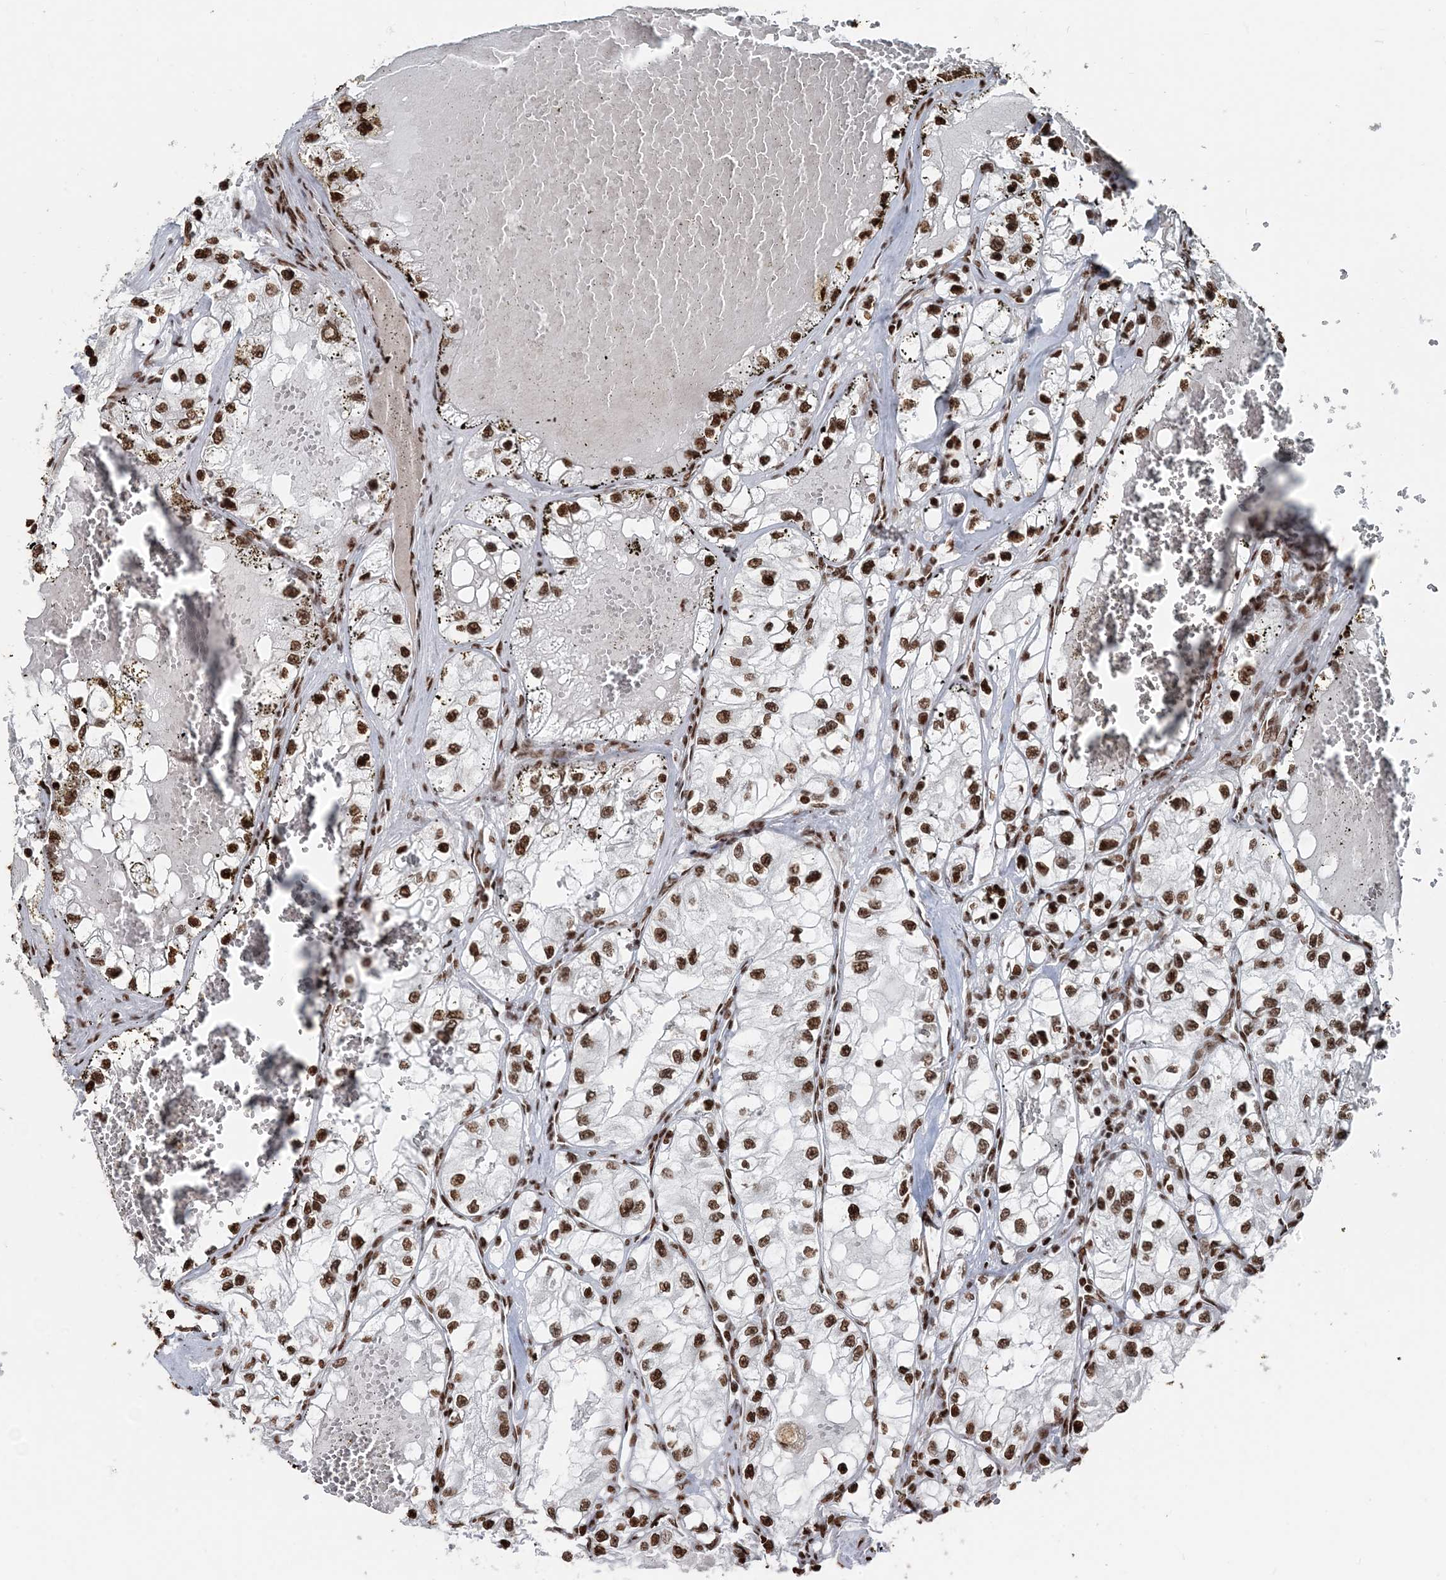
{"staining": {"intensity": "strong", "quantity": ">75%", "location": "nuclear"}, "tissue": "renal cancer", "cell_type": "Tumor cells", "image_type": "cancer", "snomed": [{"axis": "morphology", "description": "Adenocarcinoma, NOS"}, {"axis": "topography", "description": "Kidney"}], "caption": "Renal cancer (adenocarcinoma) stained for a protein reveals strong nuclear positivity in tumor cells.", "gene": "H3-3B", "patient": {"sex": "female", "age": 57}}